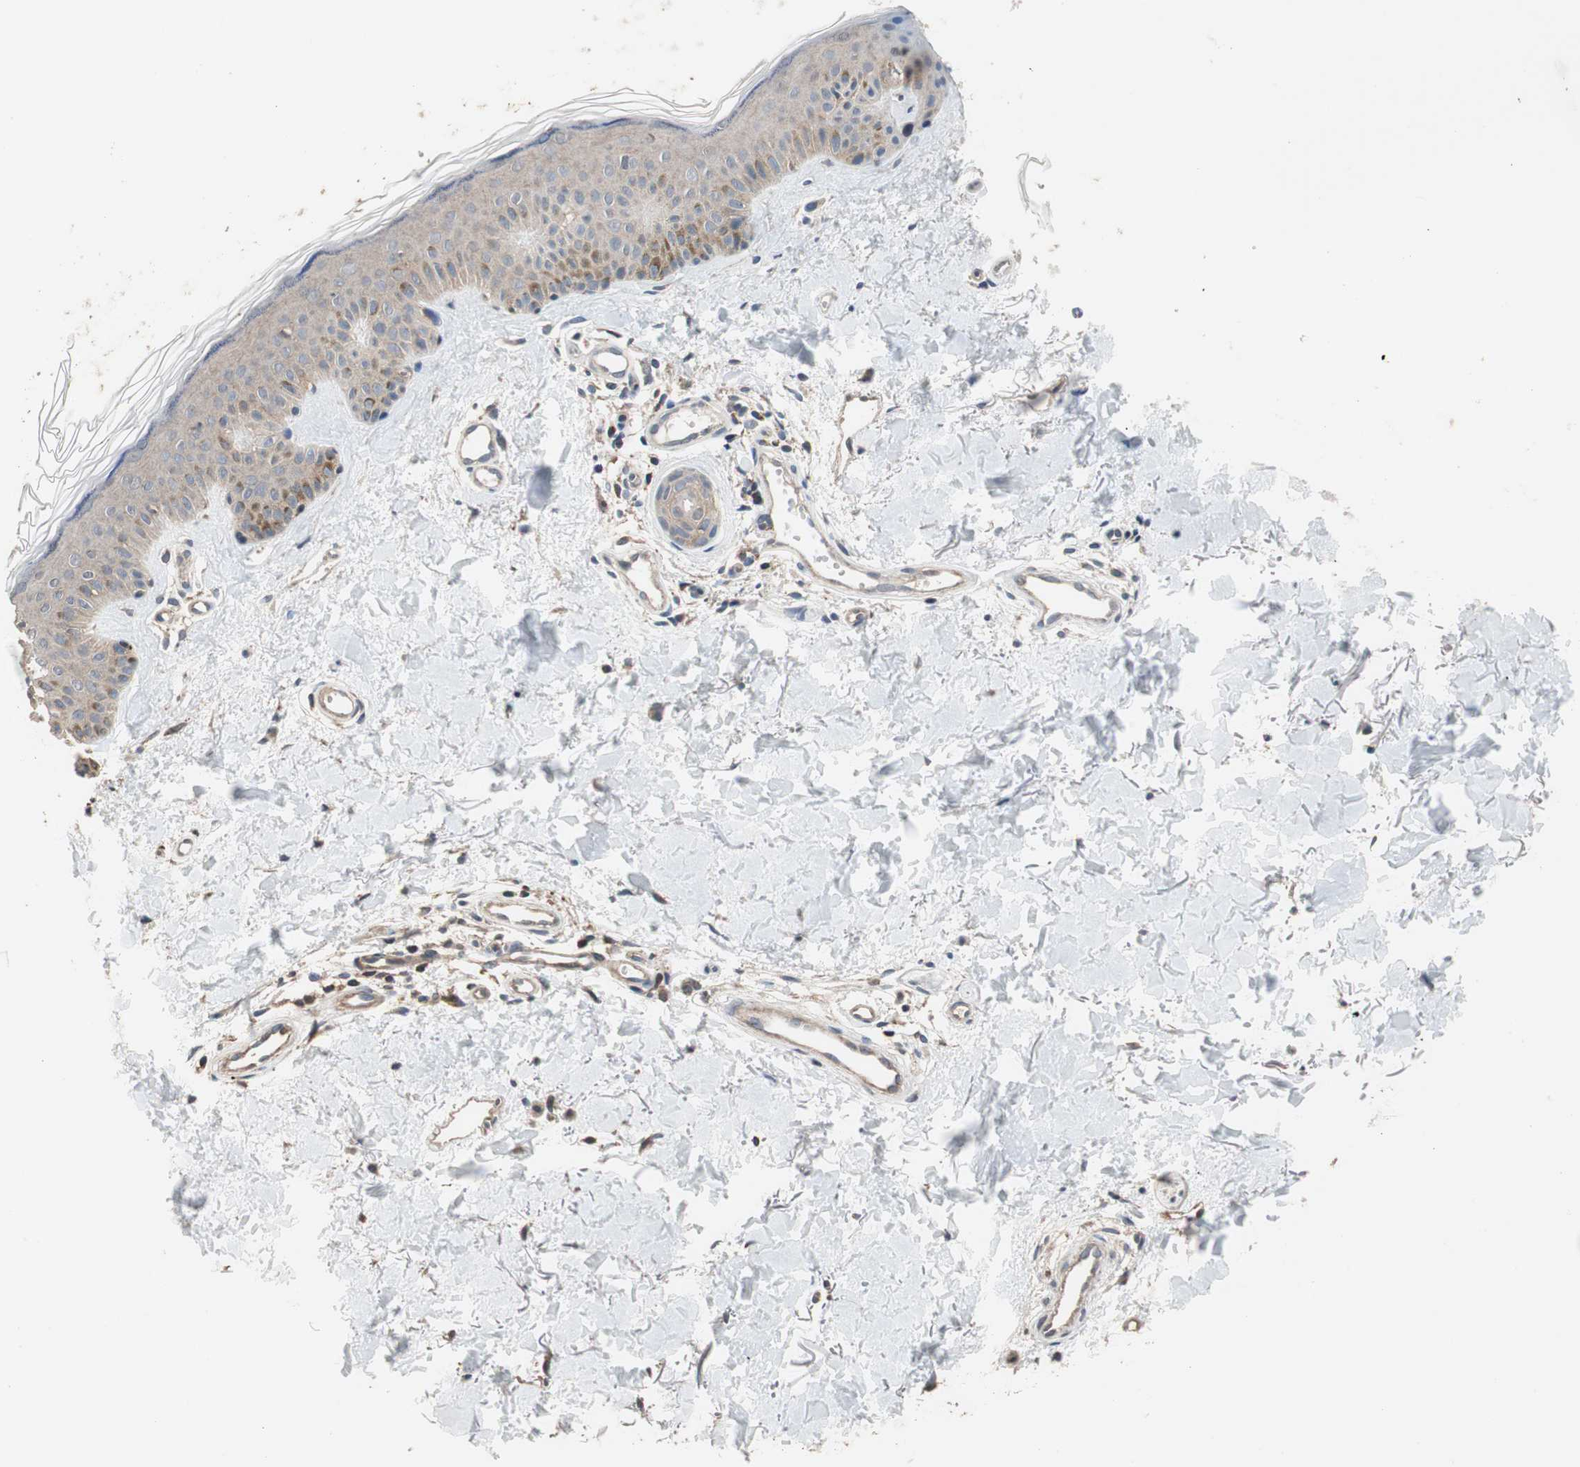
{"staining": {"intensity": "negative", "quantity": "none", "location": "none"}, "tissue": "skin", "cell_type": "Fibroblasts", "image_type": "normal", "snomed": [{"axis": "morphology", "description": "Normal tissue, NOS"}, {"axis": "topography", "description": "Skin"}], "caption": "The photomicrograph shows no significant positivity in fibroblasts of skin.", "gene": "MAP4K2", "patient": {"sex": "male", "age": 67}}